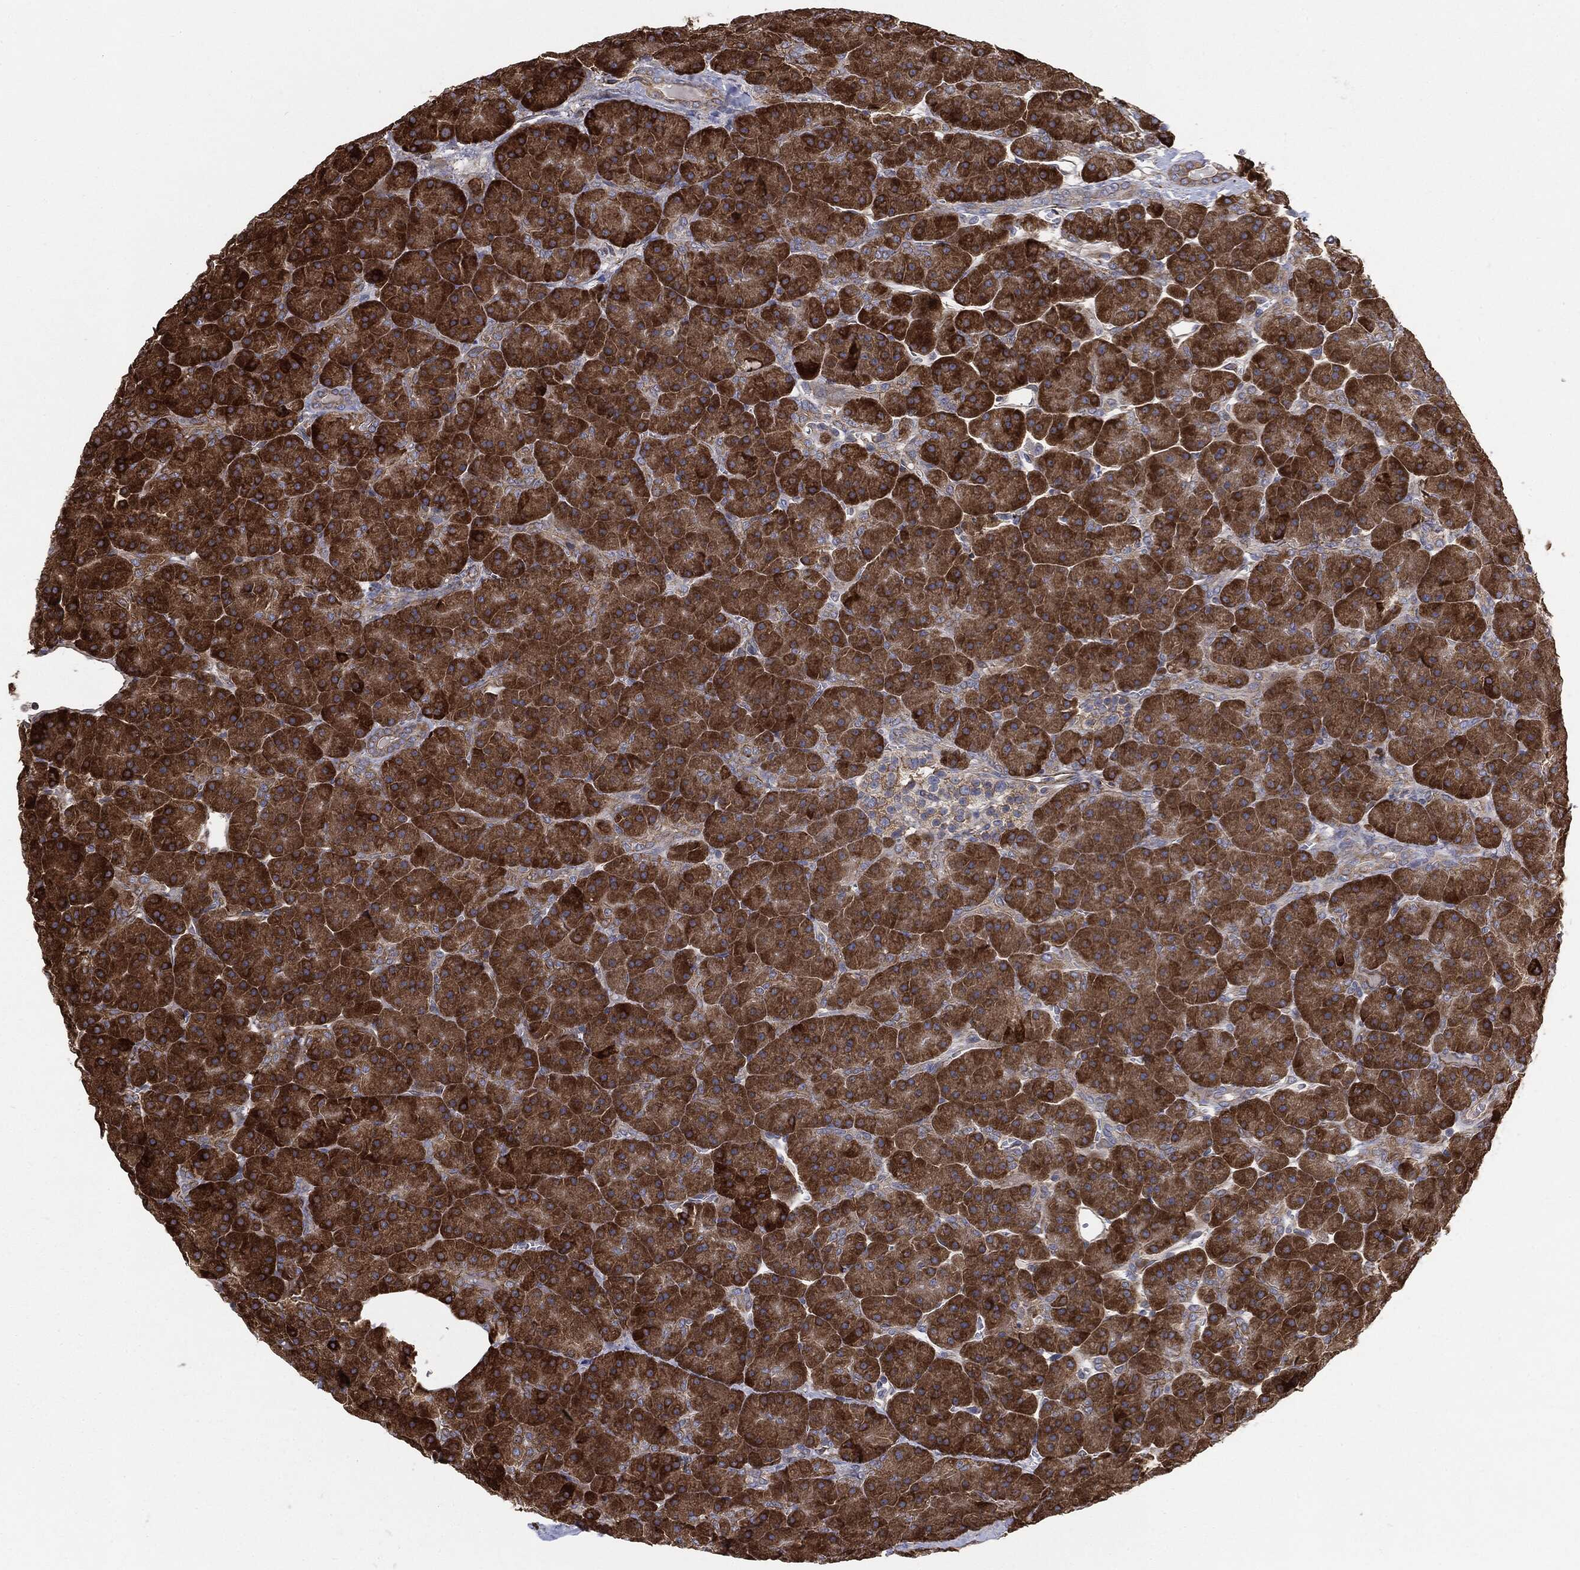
{"staining": {"intensity": "strong", "quantity": ">75%", "location": "cytoplasmic/membranous"}, "tissue": "pancreas", "cell_type": "Exocrine glandular cells", "image_type": "normal", "snomed": [{"axis": "morphology", "description": "Normal tissue, NOS"}, {"axis": "topography", "description": "Pancreas"}], "caption": "The histopathology image demonstrates immunohistochemical staining of unremarkable pancreas. There is strong cytoplasmic/membranous expression is appreciated in approximately >75% of exocrine glandular cells.", "gene": "CYLD", "patient": {"sex": "male", "age": 61}}